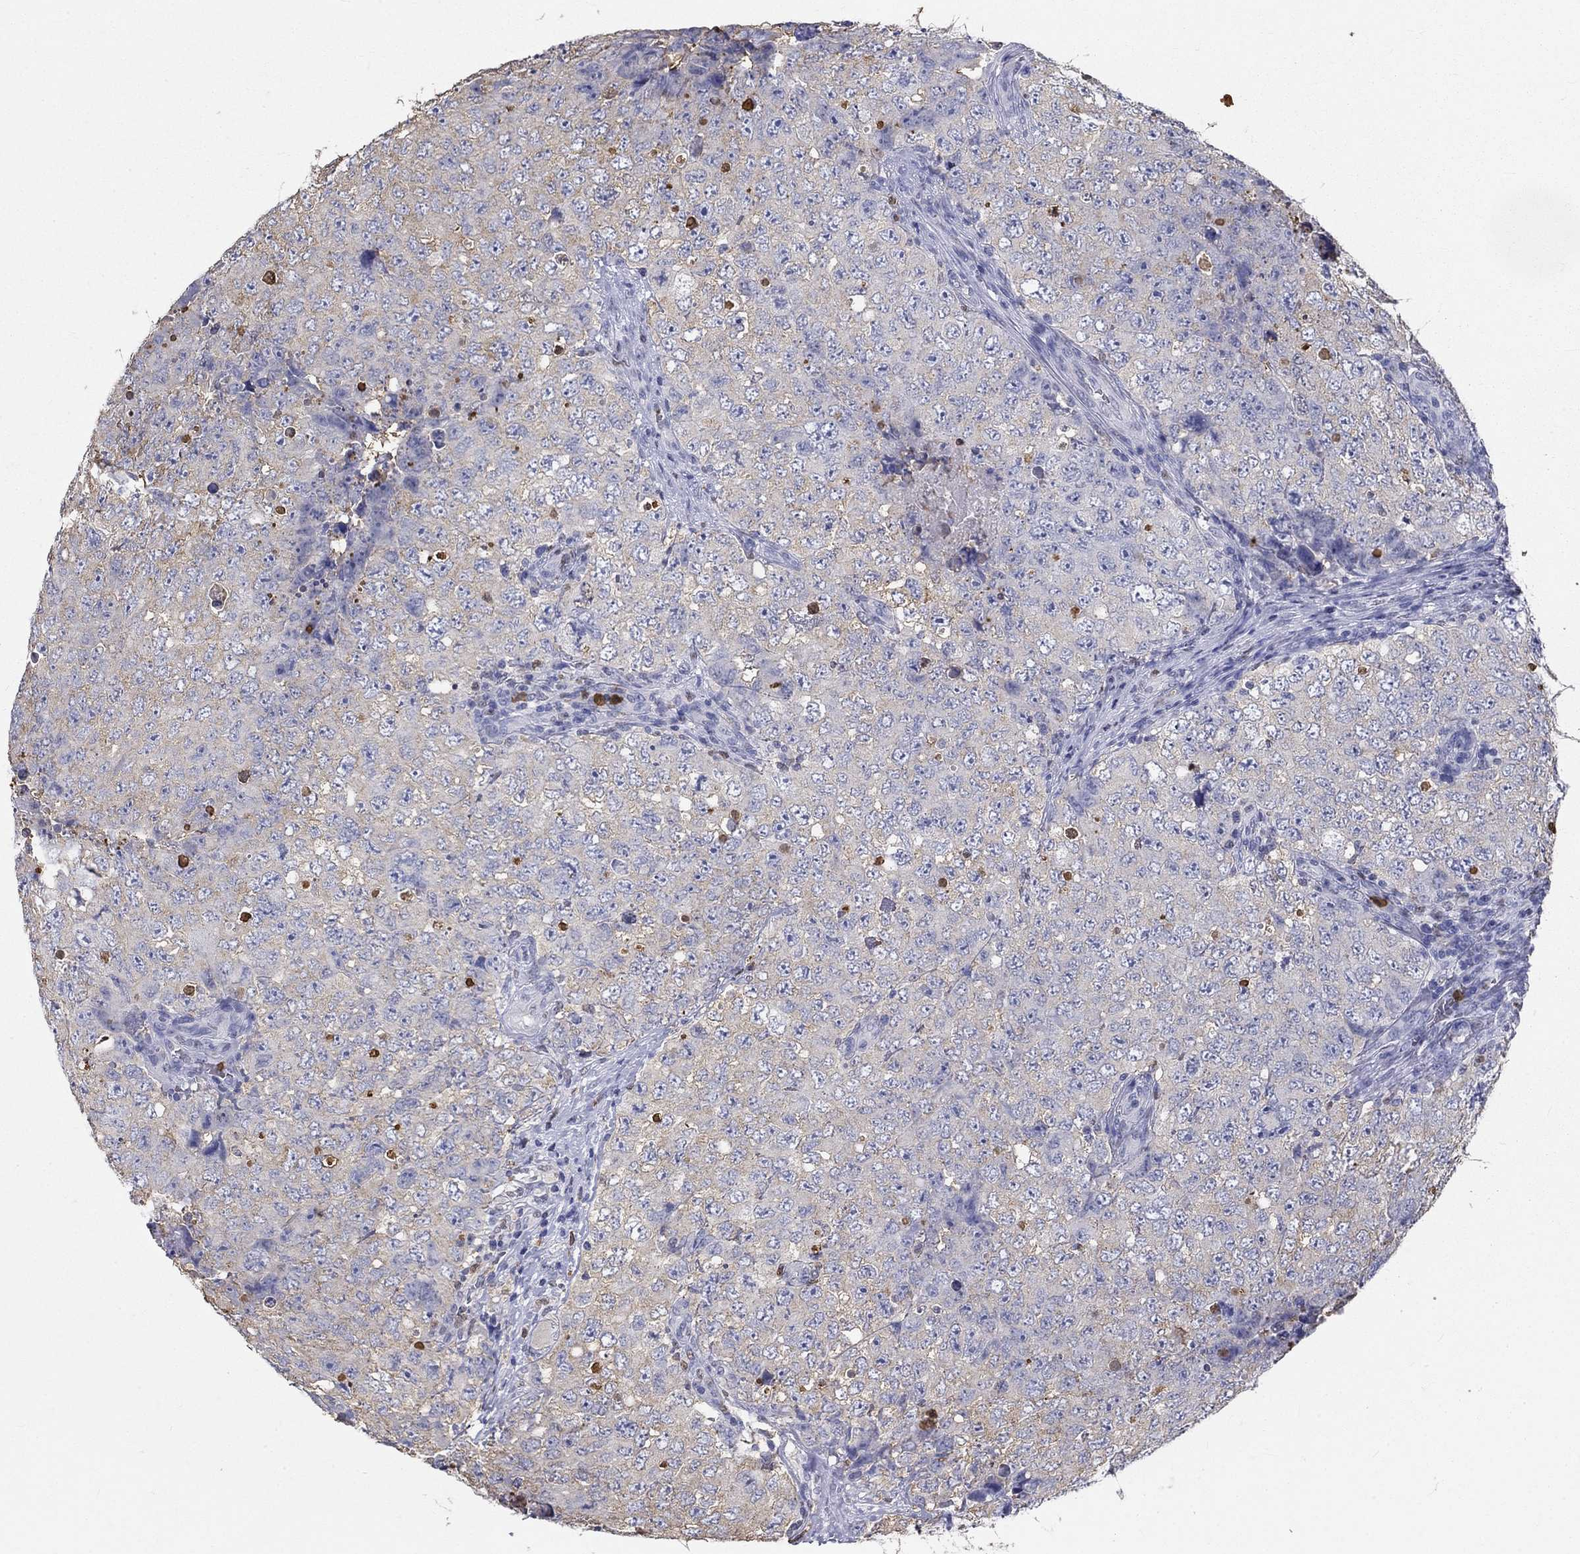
{"staining": {"intensity": "negative", "quantity": "none", "location": "none"}, "tissue": "testis cancer", "cell_type": "Tumor cells", "image_type": "cancer", "snomed": [{"axis": "morphology", "description": "Seminoma, NOS"}, {"axis": "topography", "description": "Testis"}], "caption": "Testis cancer was stained to show a protein in brown. There is no significant staining in tumor cells.", "gene": "IGSF8", "patient": {"sex": "male", "age": 34}}